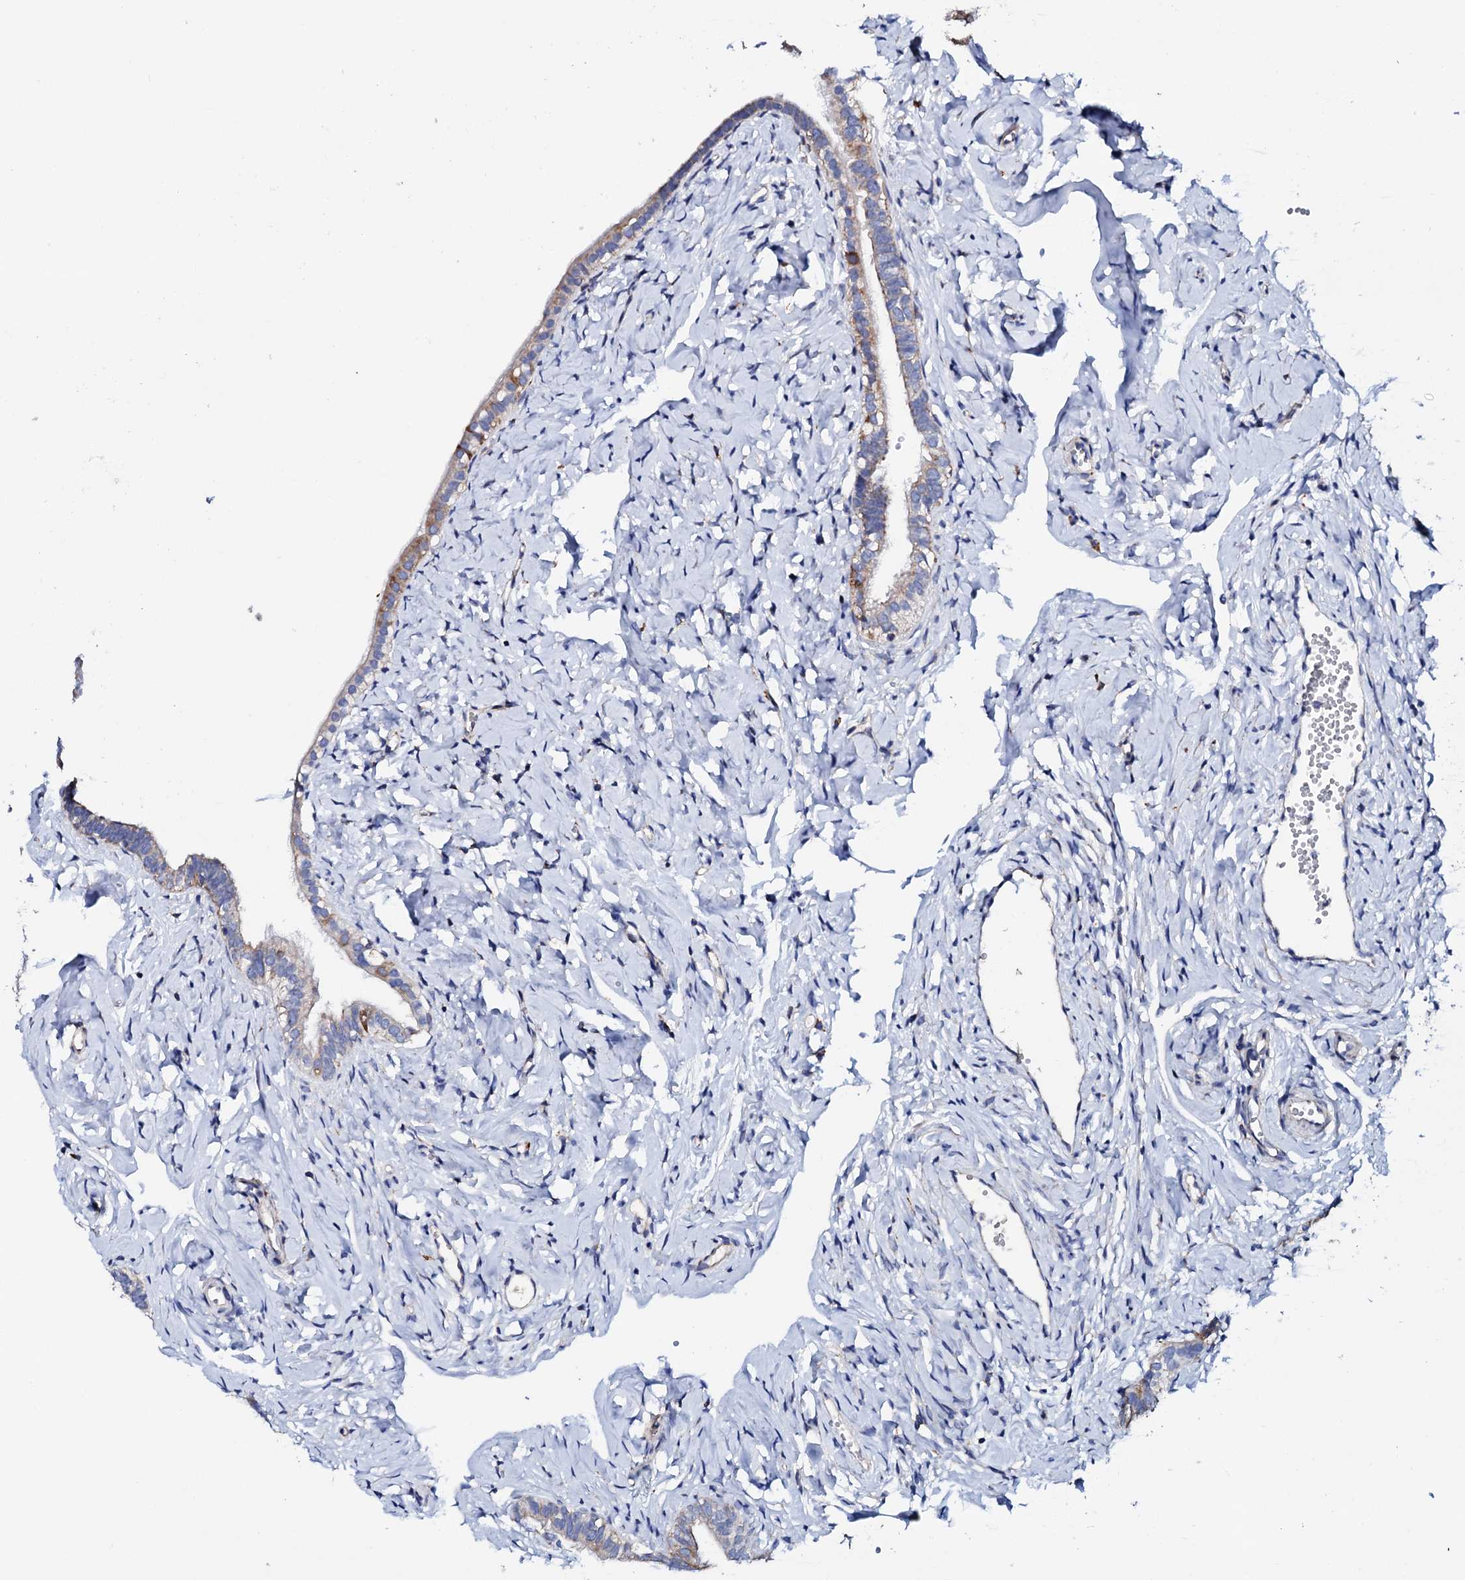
{"staining": {"intensity": "moderate", "quantity": "<25%", "location": "cytoplasmic/membranous"}, "tissue": "fallopian tube", "cell_type": "Glandular cells", "image_type": "normal", "snomed": [{"axis": "morphology", "description": "Normal tissue, NOS"}, {"axis": "topography", "description": "Fallopian tube"}], "caption": "Protein analysis of unremarkable fallopian tube displays moderate cytoplasmic/membranous expression in approximately <25% of glandular cells. (brown staining indicates protein expression, while blue staining denotes nuclei).", "gene": "TCAF2C", "patient": {"sex": "female", "age": 66}}